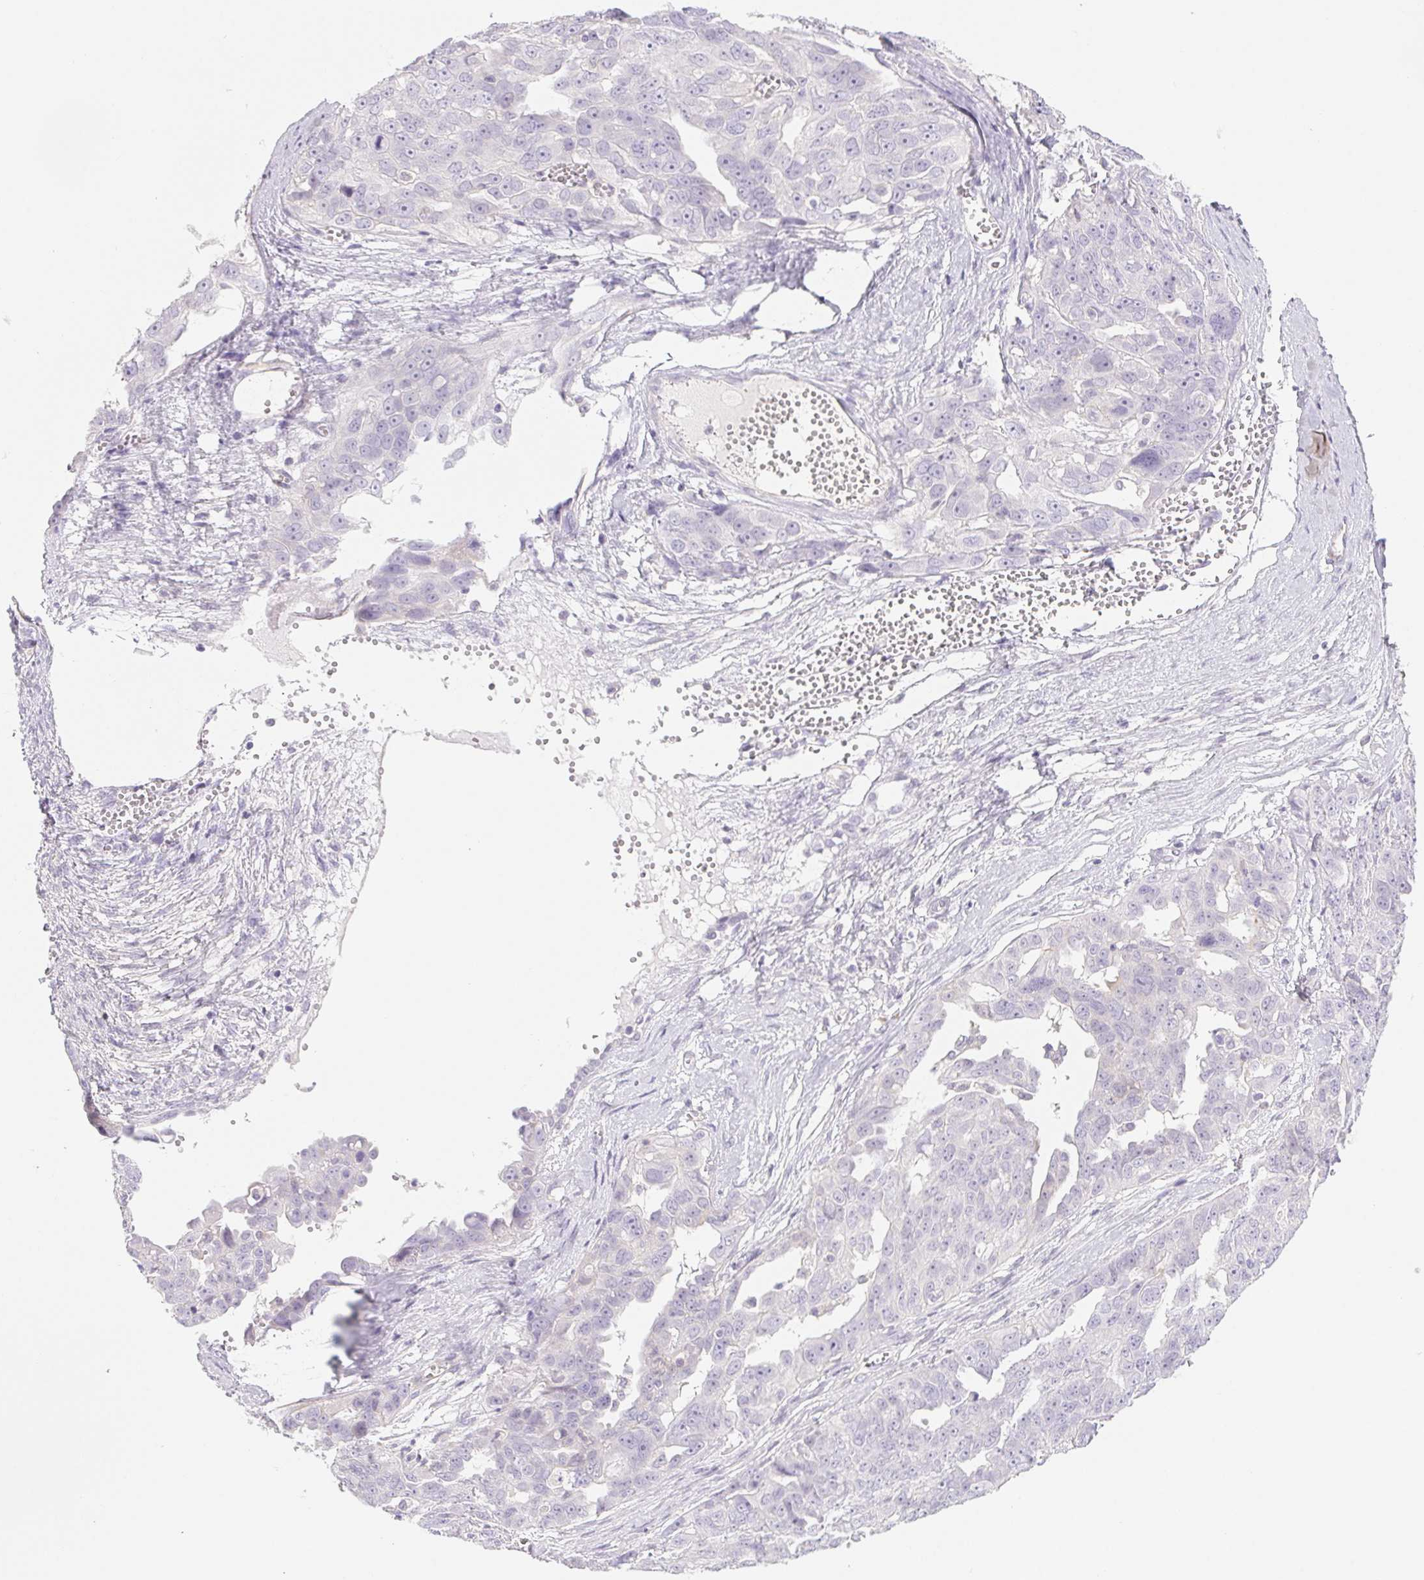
{"staining": {"intensity": "negative", "quantity": "none", "location": "none"}, "tissue": "ovarian cancer", "cell_type": "Tumor cells", "image_type": "cancer", "snomed": [{"axis": "morphology", "description": "Carcinoma, endometroid"}, {"axis": "topography", "description": "Ovary"}], "caption": "Immunohistochemistry micrograph of endometroid carcinoma (ovarian) stained for a protein (brown), which exhibits no expression in tumor cells.", "gene": "CTNND2", "patient": {"sex": "female", "age": 70}}